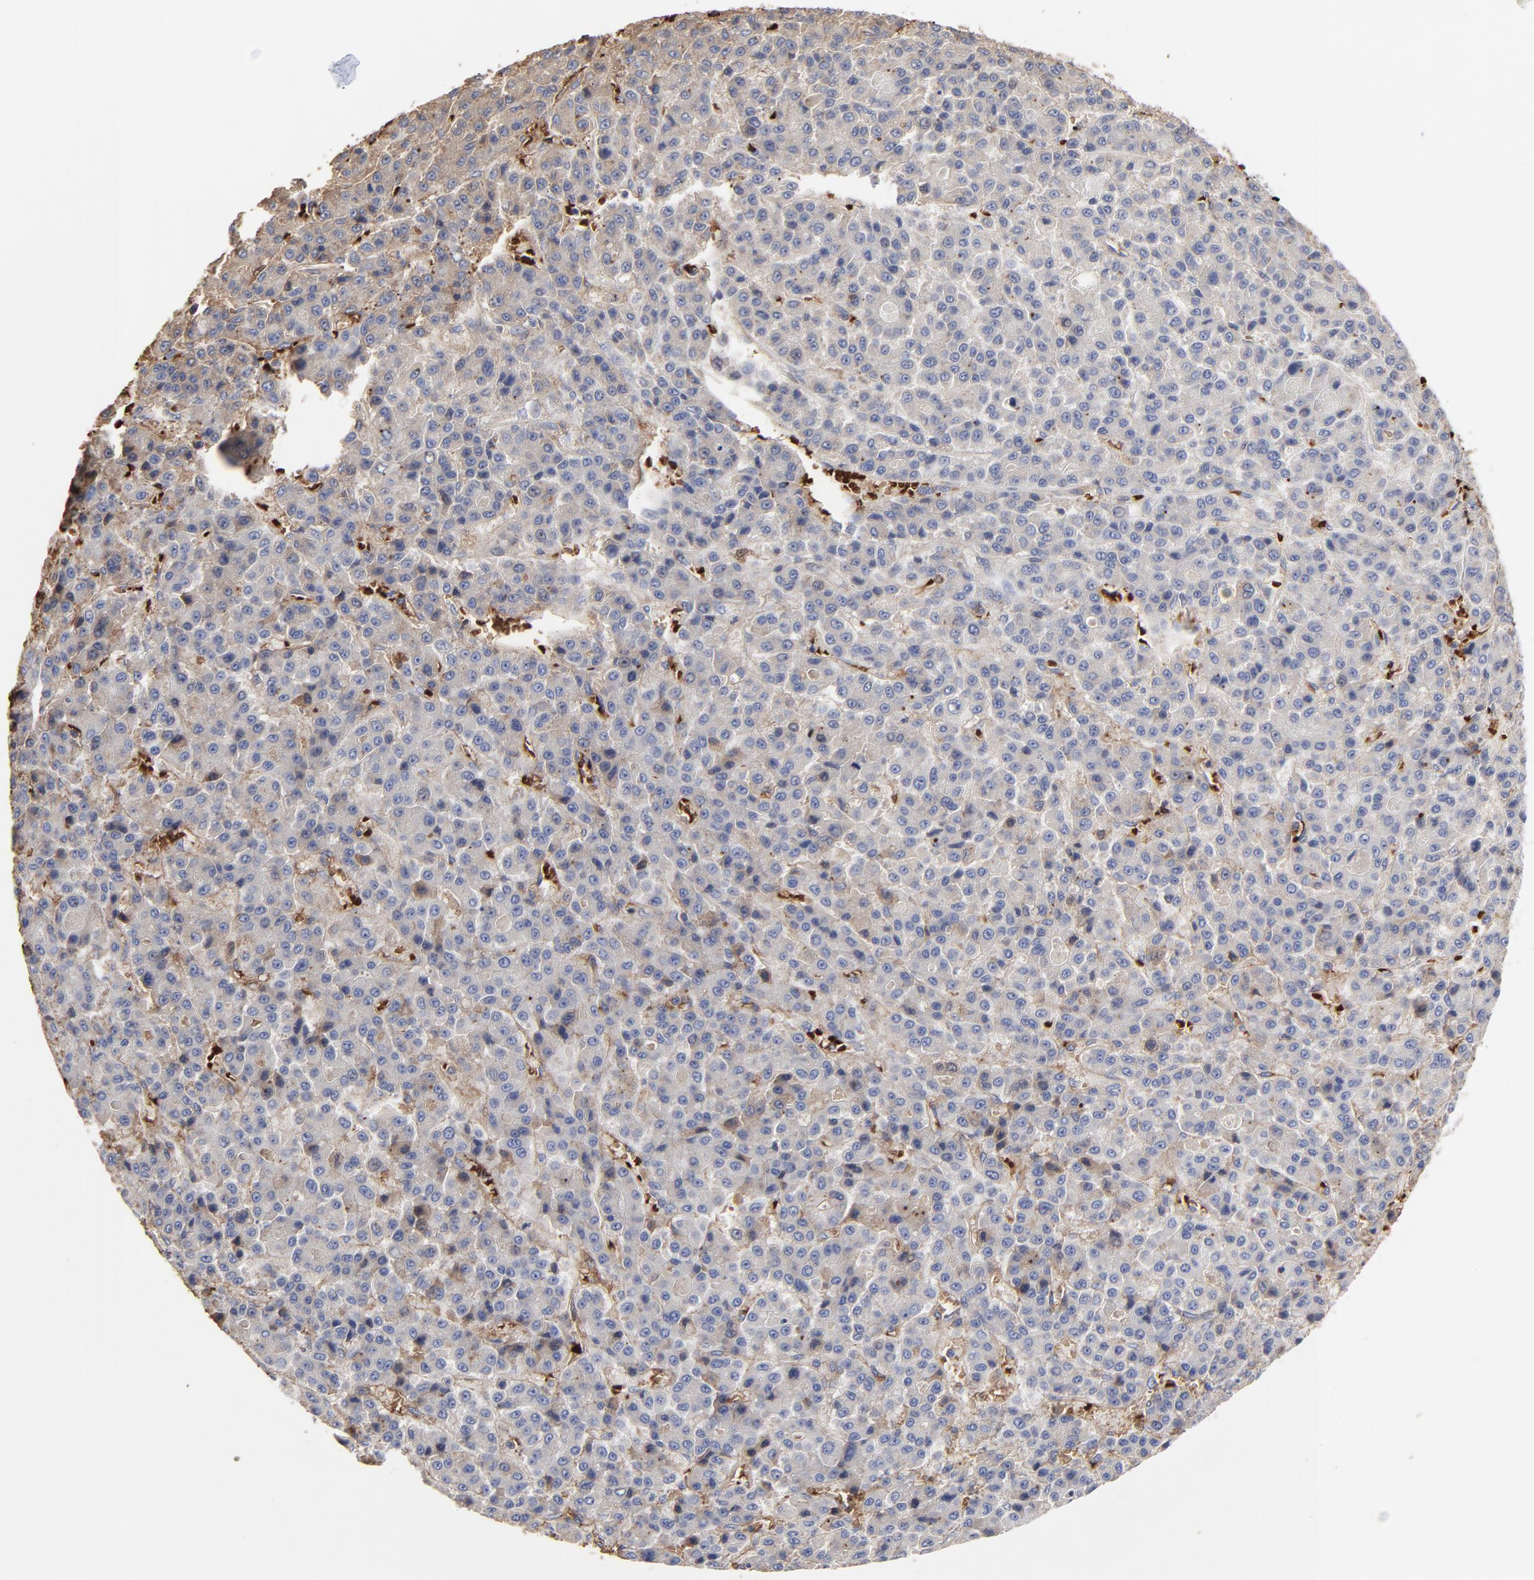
{"staining": {"intensity": "weak", "quantity": ">75%", "location": "cytoplasmic/membranous"}, "tissue": "liver cancer", "cell_type": "Tumor cells", "image_type": "cancer", "snomed": [{"axis": "morphology", "description": "Carcinoma, Hepatocellular, NOS"}, {"axis": "topography", "description": "Liver"}], "caption": "An image of human hepatocellular carcinoma (liver) stained for a protein exhibits weak cytoplasmic/membranous brown staining in tumor cells.", "gene": "PAG1", "patient": {"sex": "male", "age": 70}}